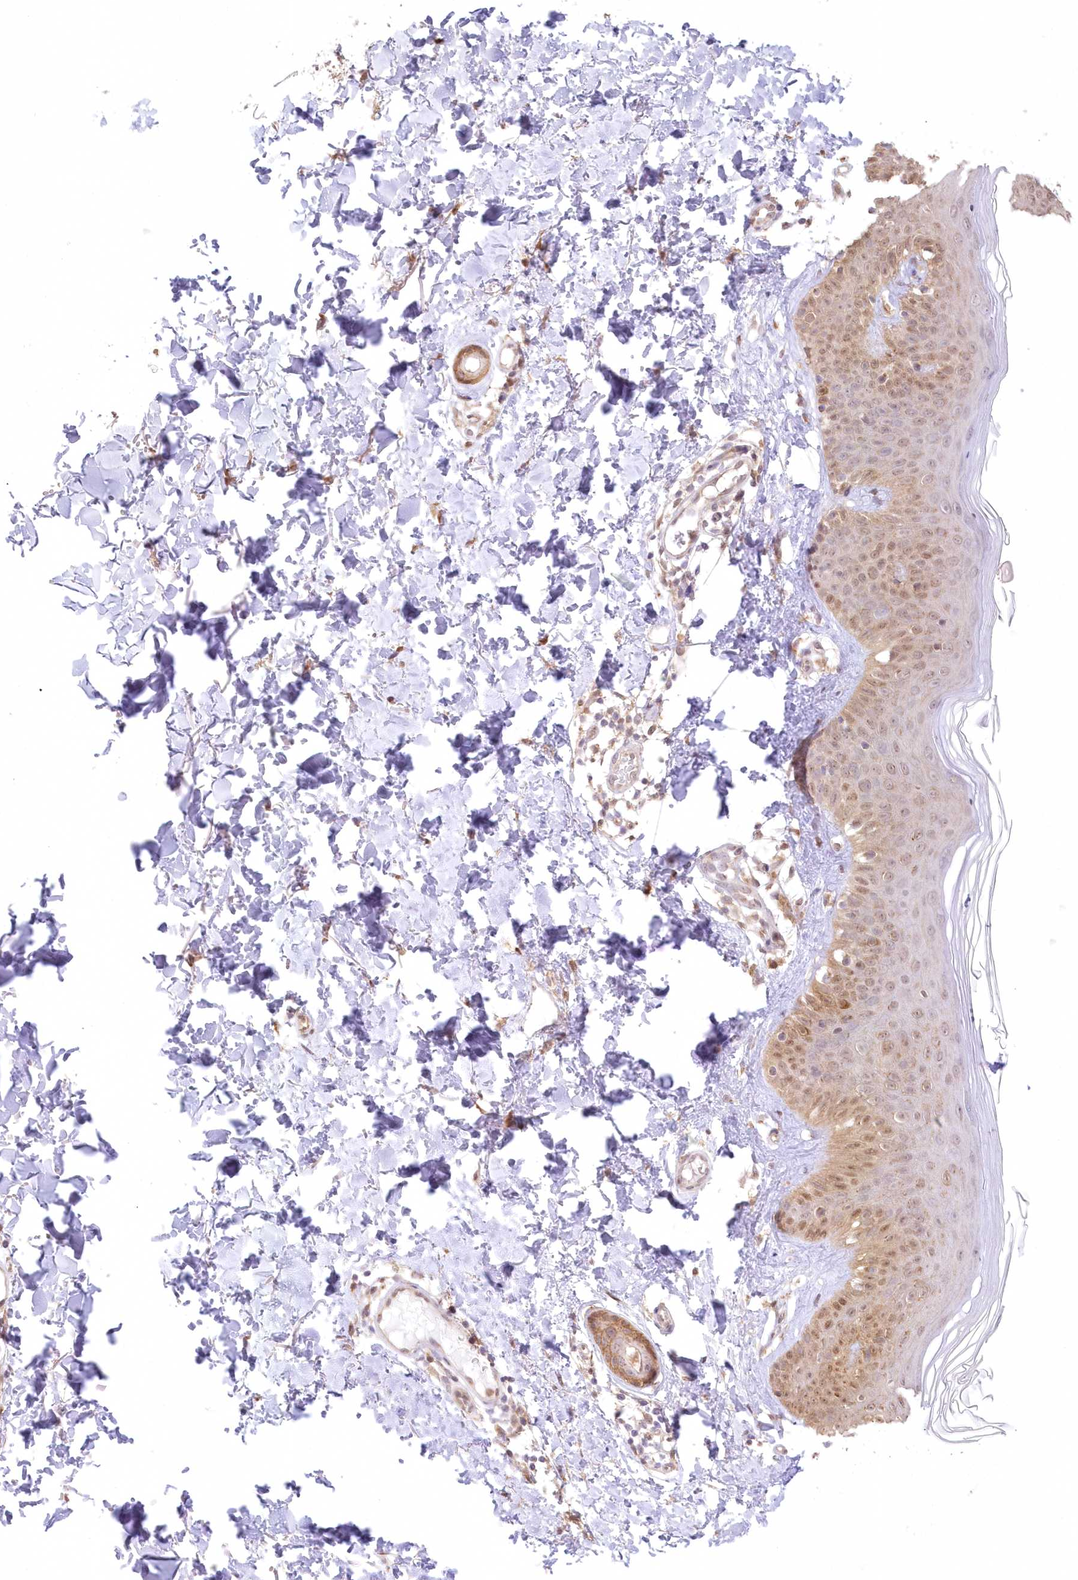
{"staining": {"intensity": "moderate", "quantity": "25%-75%", "location": "cytoplasmic/membranous"}, "tissue": "skin", "cell_type": "Fibroblasts", "image_type": "normal", "snomed": [{"axis": "morphology", "description": "Normal tissue, NOS"}, {"axis": "topography", "description": "Skin"}], "caption": "About 25%-75% of fibroblasts in benign human skin demonstrate moderate cytoplasmic/membranous protein expression as visualized by brown immunohistochemical staining.", "gene": "RNPEP", "patient": {"sex": "male", "age": 52}}